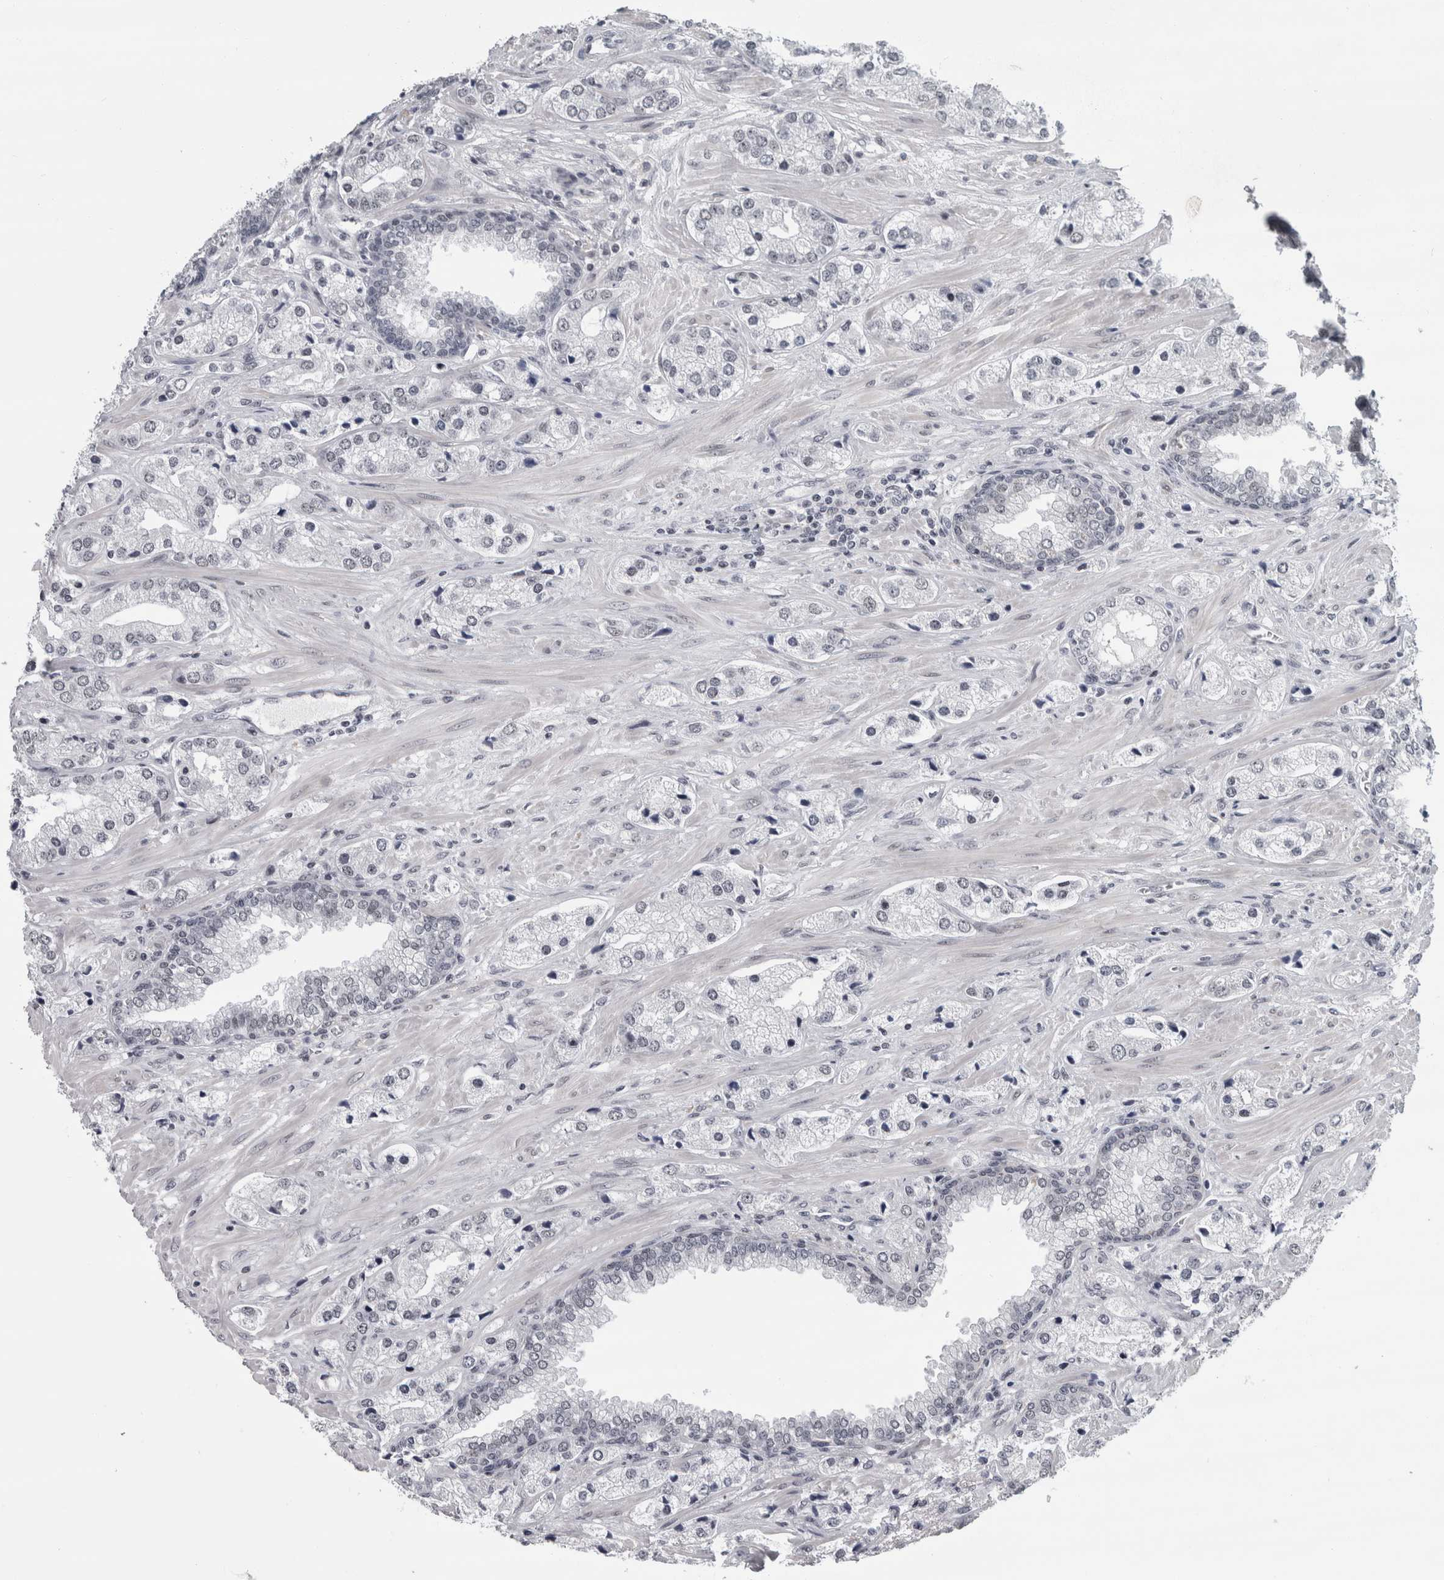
{"staining": {"intensity": "negative", "quantity": "none", "location": "none"}, "tissue": "prostate cancer", "cell_type": "Tumor cells", "image_type": "cancer", "snomed": [{"axis": "morphology", "description": "Adenocarcinoma, High grade"}, {"axis": "topography", "description": "Prostate"}], "caption": "Prostate cancer stained for a protein using IHC demonstrates no staining tumor cells.", "gene": "ARID4B", "patient": {"sex": "male", "age": 66}}